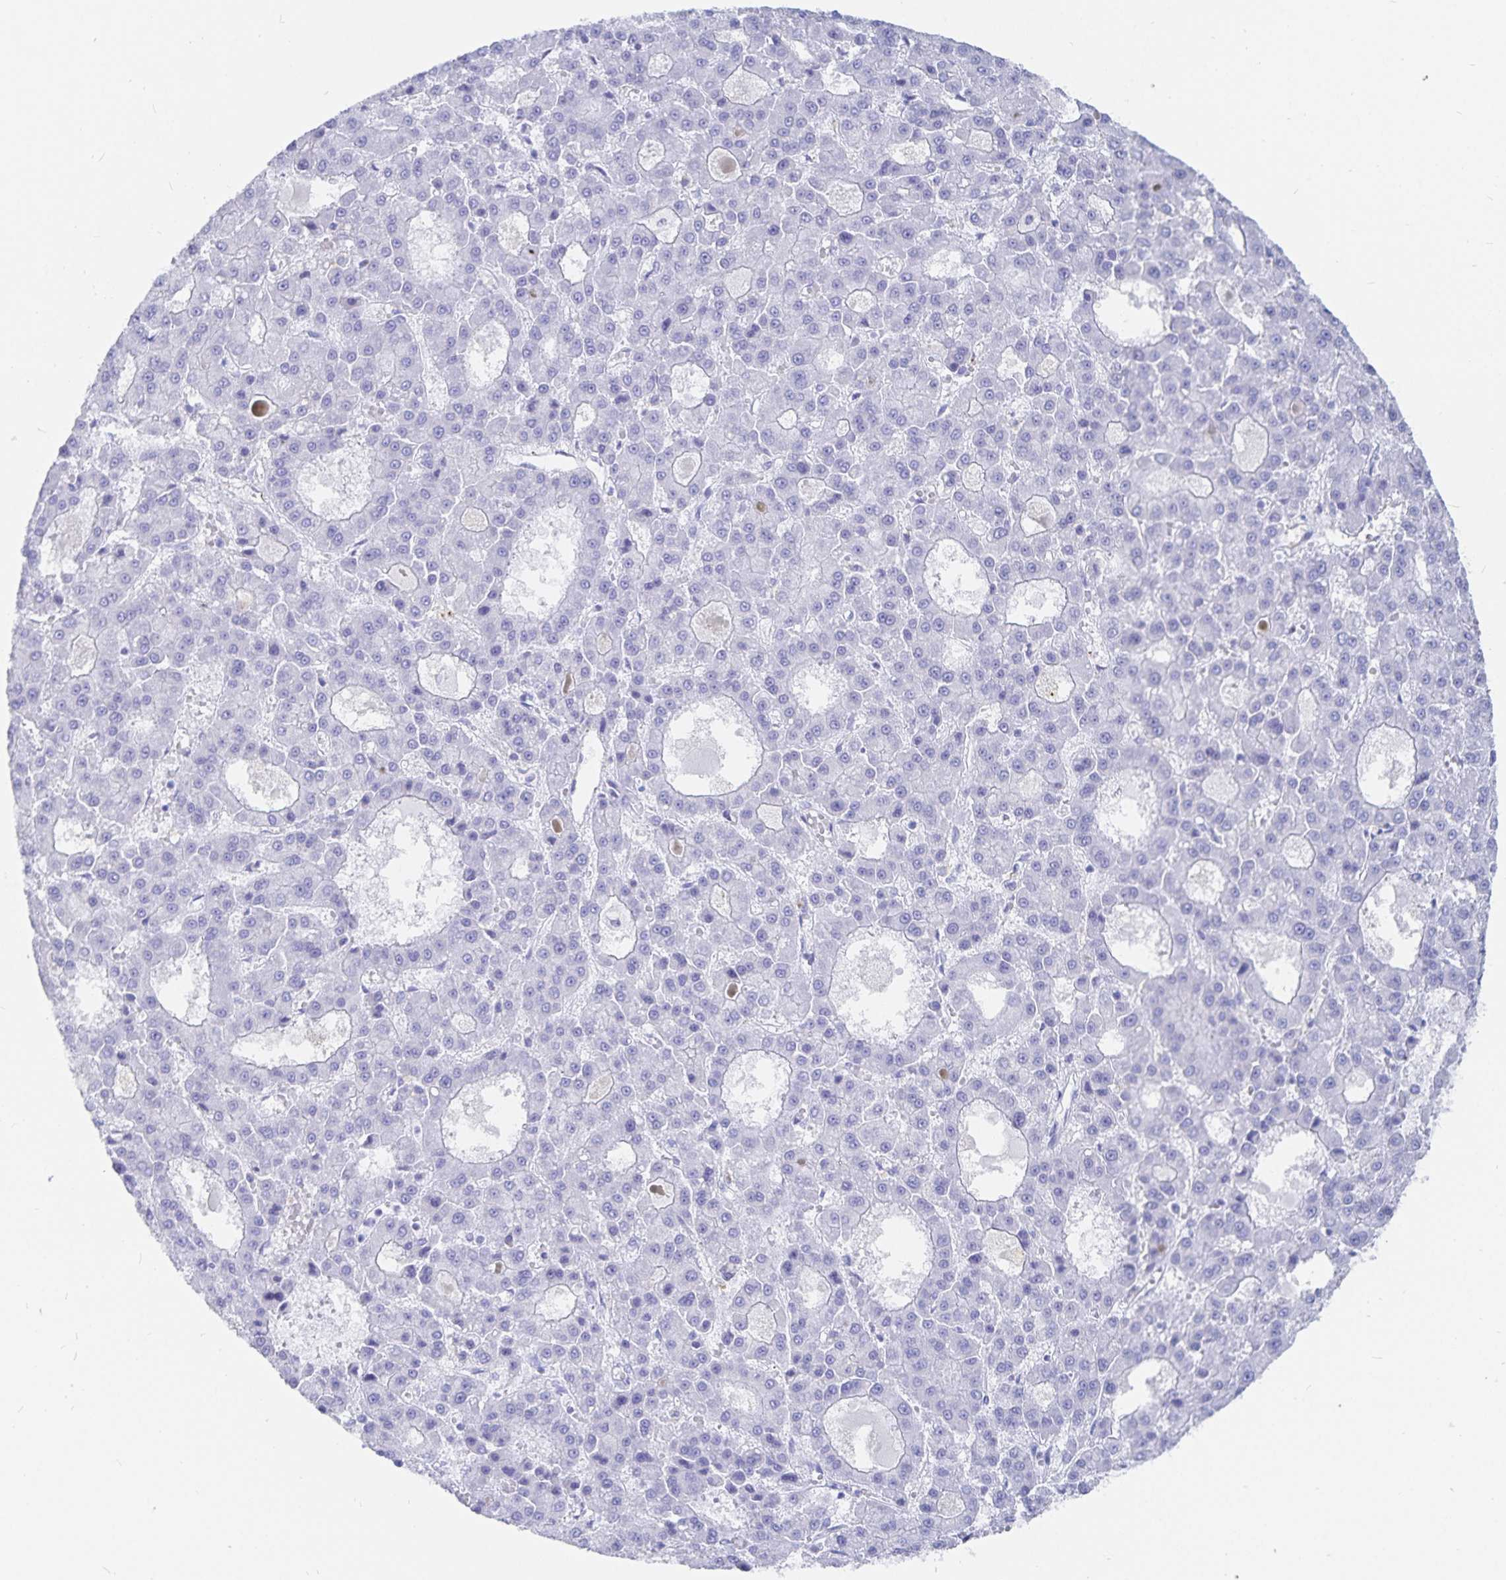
{"staining": {"intensity": "negative", "quantity": "none", "location": "none"}, "tissue": "liver cancer", "cell_type": "Tumor cells", "image_type": "cancer", "snomed": [{"axis": "morphology", "description": "Carcinoma, Hepatocellular, NOS"}, {"axis": "topography", "description": "Liver"}], "caption": "DAB (3,3'-diaminobenzidine) immunohistochemical staining of human liver cancer shows no significant expression in tumor cells.", "gene": "INSL5", "patient": {"sex": "male", "age": 70}}